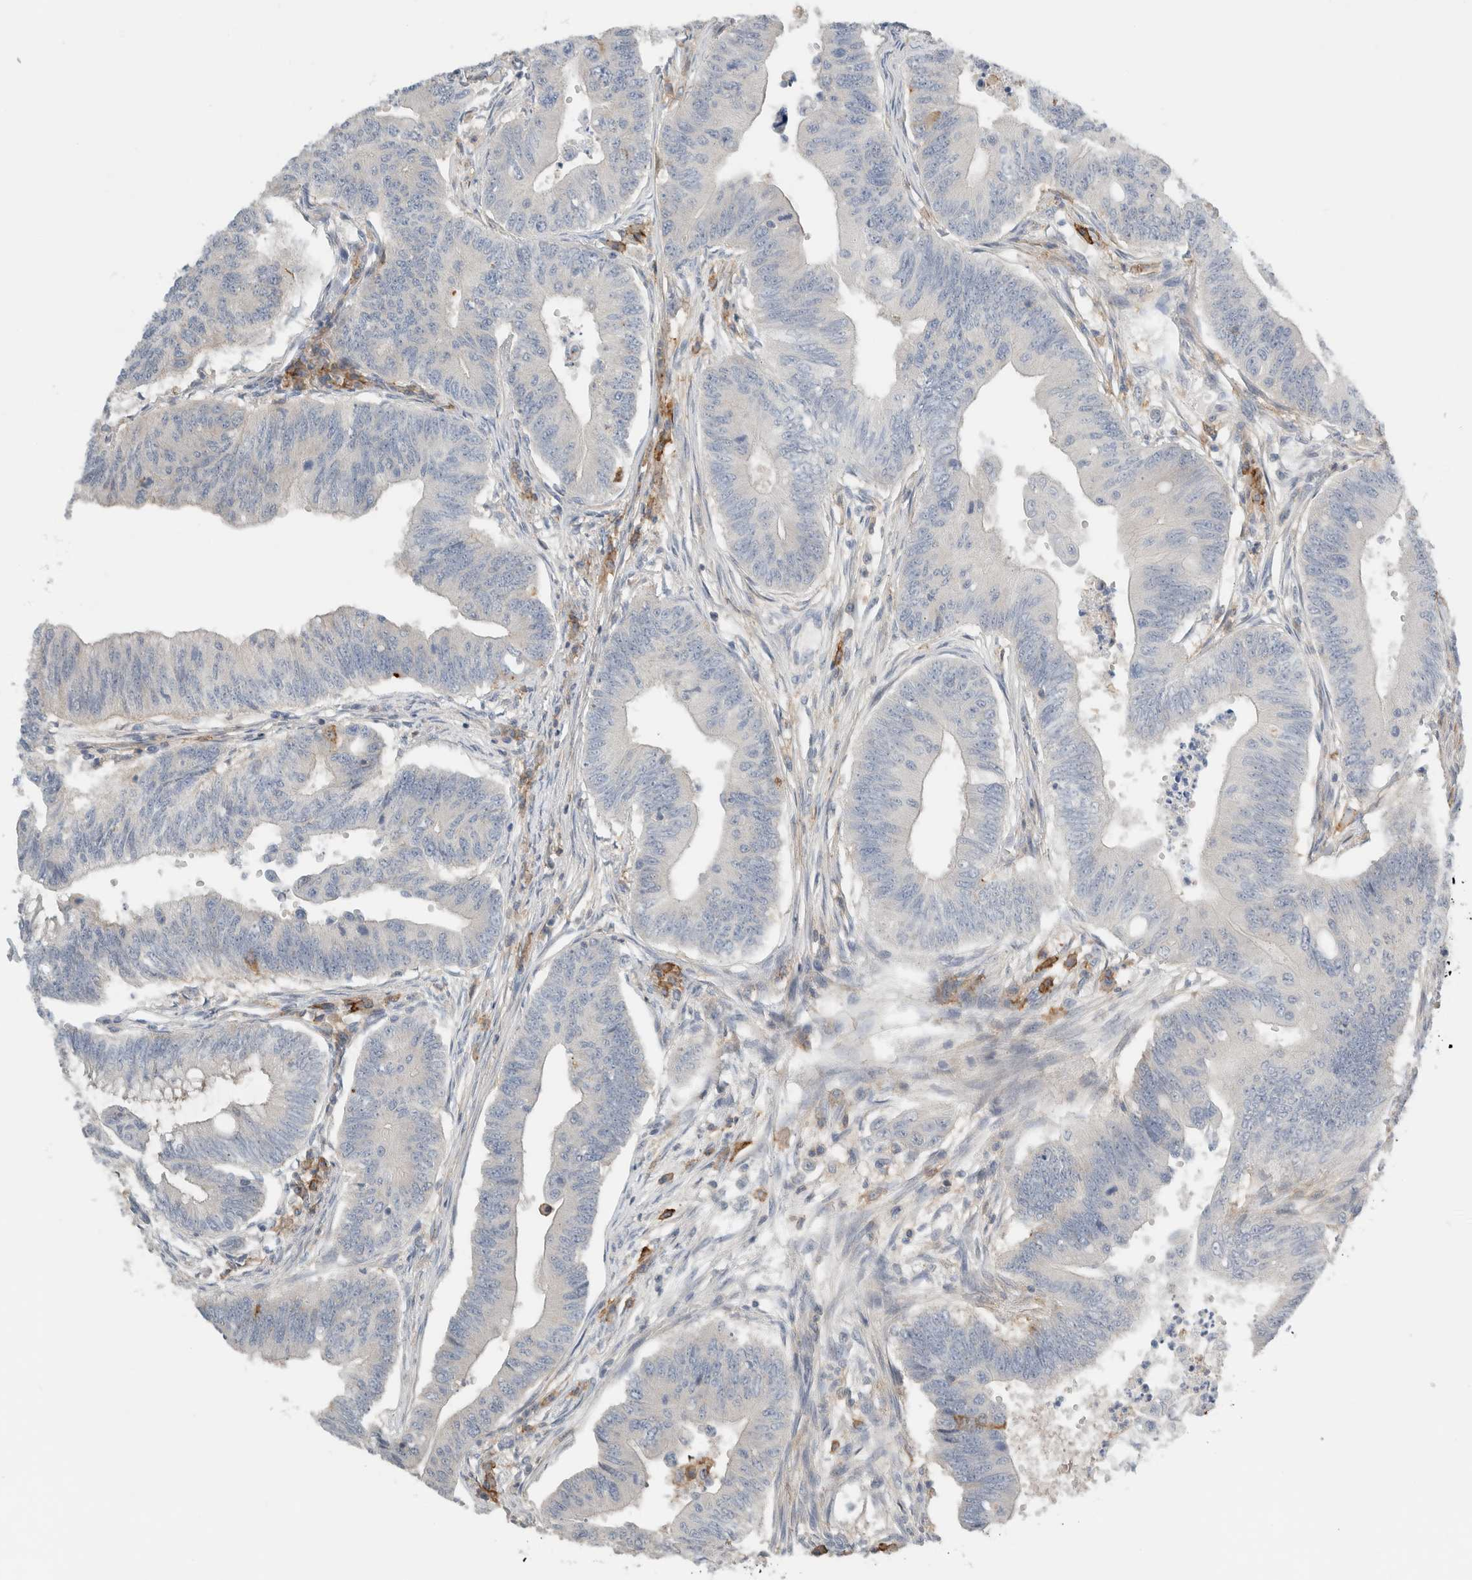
{"staining": {"intensity": "negative", "quantity": "none", "location": "none"}, "tissue": "colorectal cancer", "cell_type": "Tumor cells", "image_type": "cancer", "snomed": [{"axis": "morphology", "description": "Adenoma, NOS"}, {"axis": "morphology", "description": "Adenocarcinoma, NOS"}, {"axis": "topography", "description": "Colon"}], "caption": "Tumor cells are negative for protein expression in human adenoma (colorectal).", "gene": "ERCC6L2", "patient": {"sex": "male", "age": 79}}